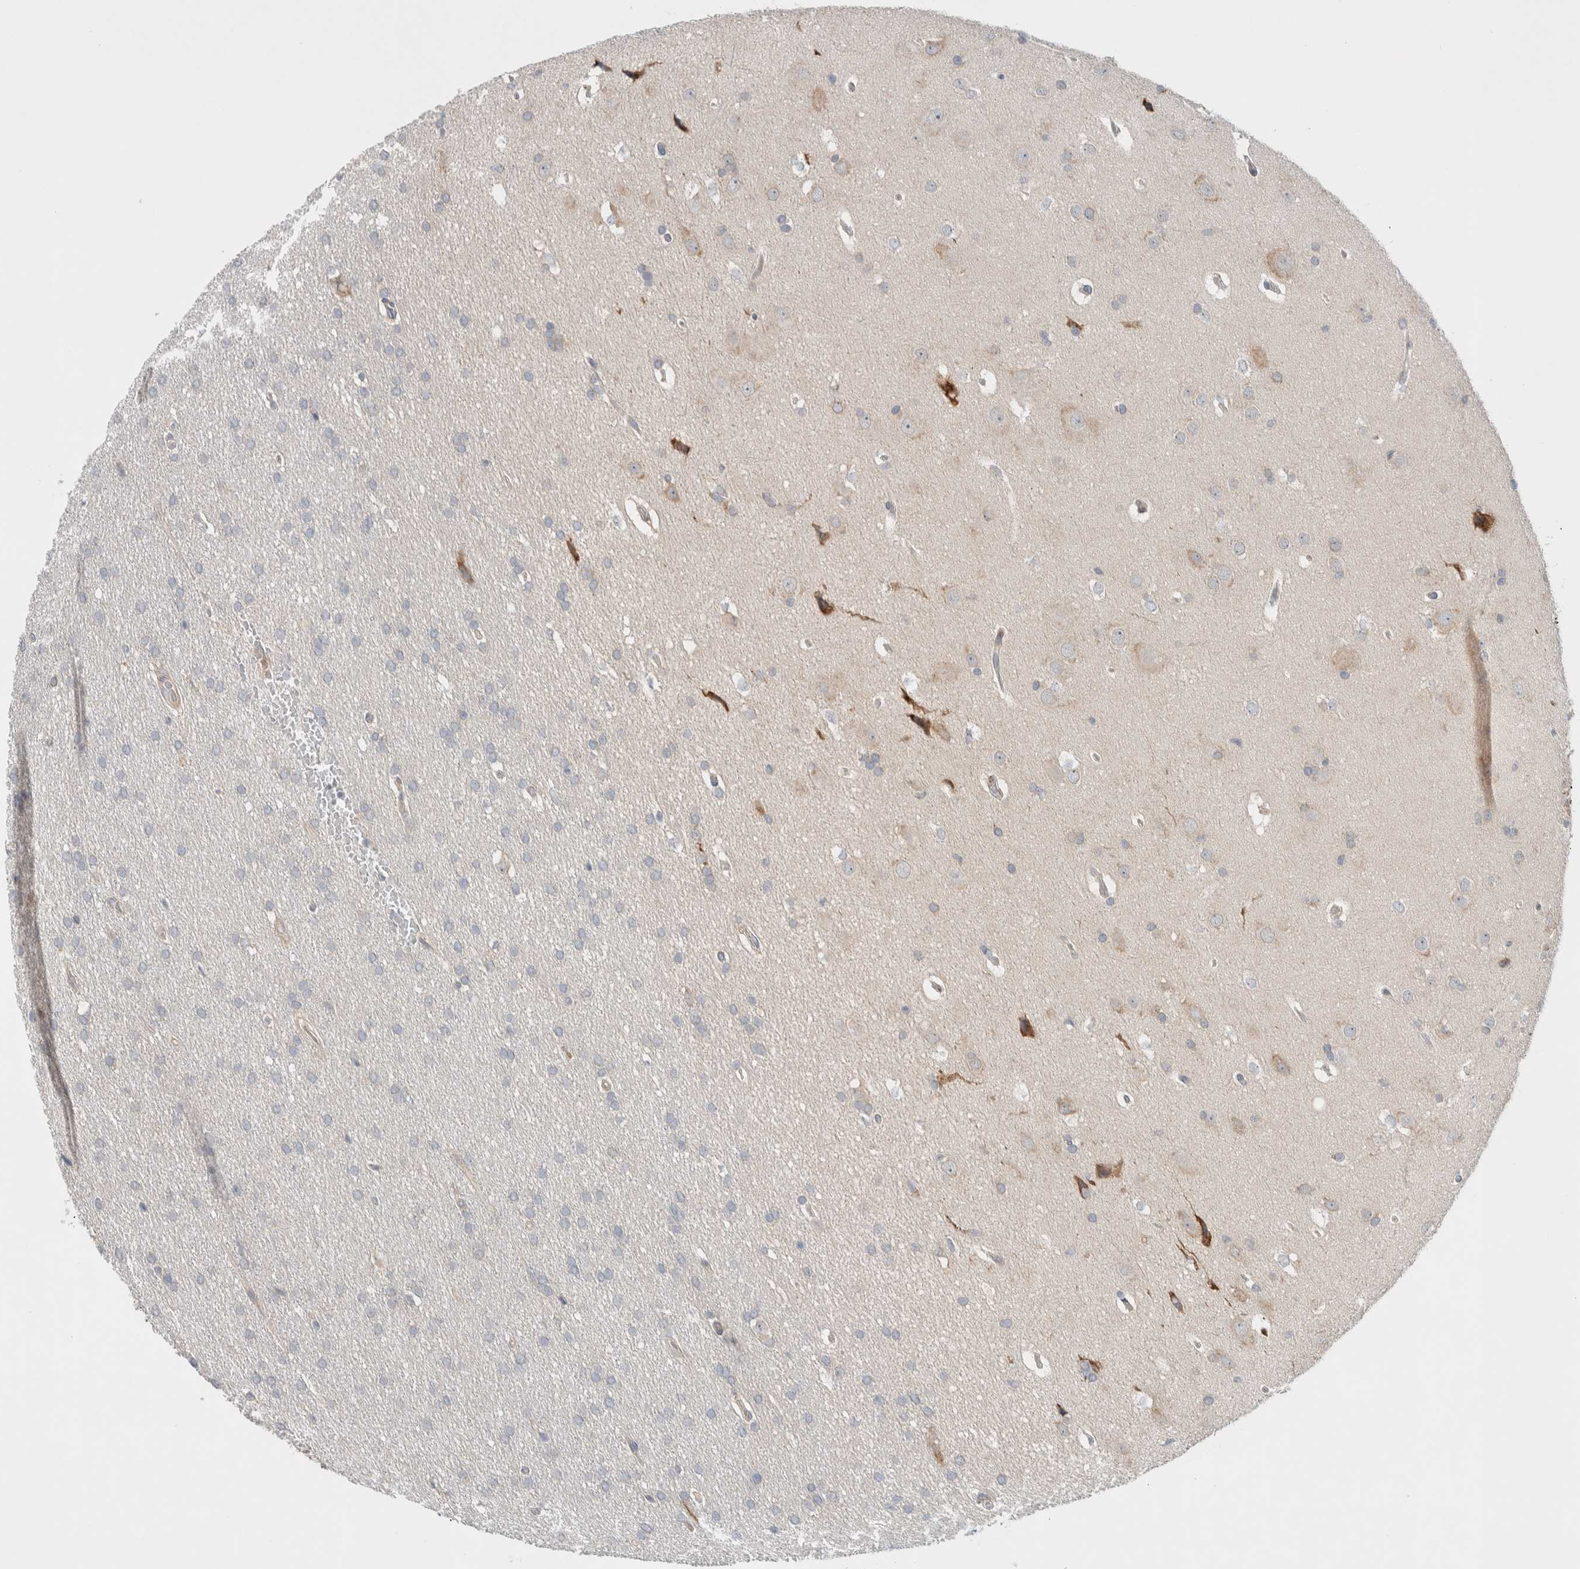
{"staining": {"intensity": "negative", "quantity": "none", "location": "none"}, "tissue": "glioma", "cell_type": "Tumor cells", "image_type": "cancer", "snomed": [{"axis": "morphology", "description": "Glioma, malignant, Low grade"}, {"axis": "topography", "description": "Brain"}], "caption": "DAB (3,3'-diaminobenzidine) immunohistochemical staining of human malignant low-grade glioma exhibits no significant staining in tumor cells. (Brightfield microscopy of DAB (3,3'-diaminobenzidine) IHC at high magnification).", "gene": "ADCY8", "patient": {"sex": "female", "age": 37}}